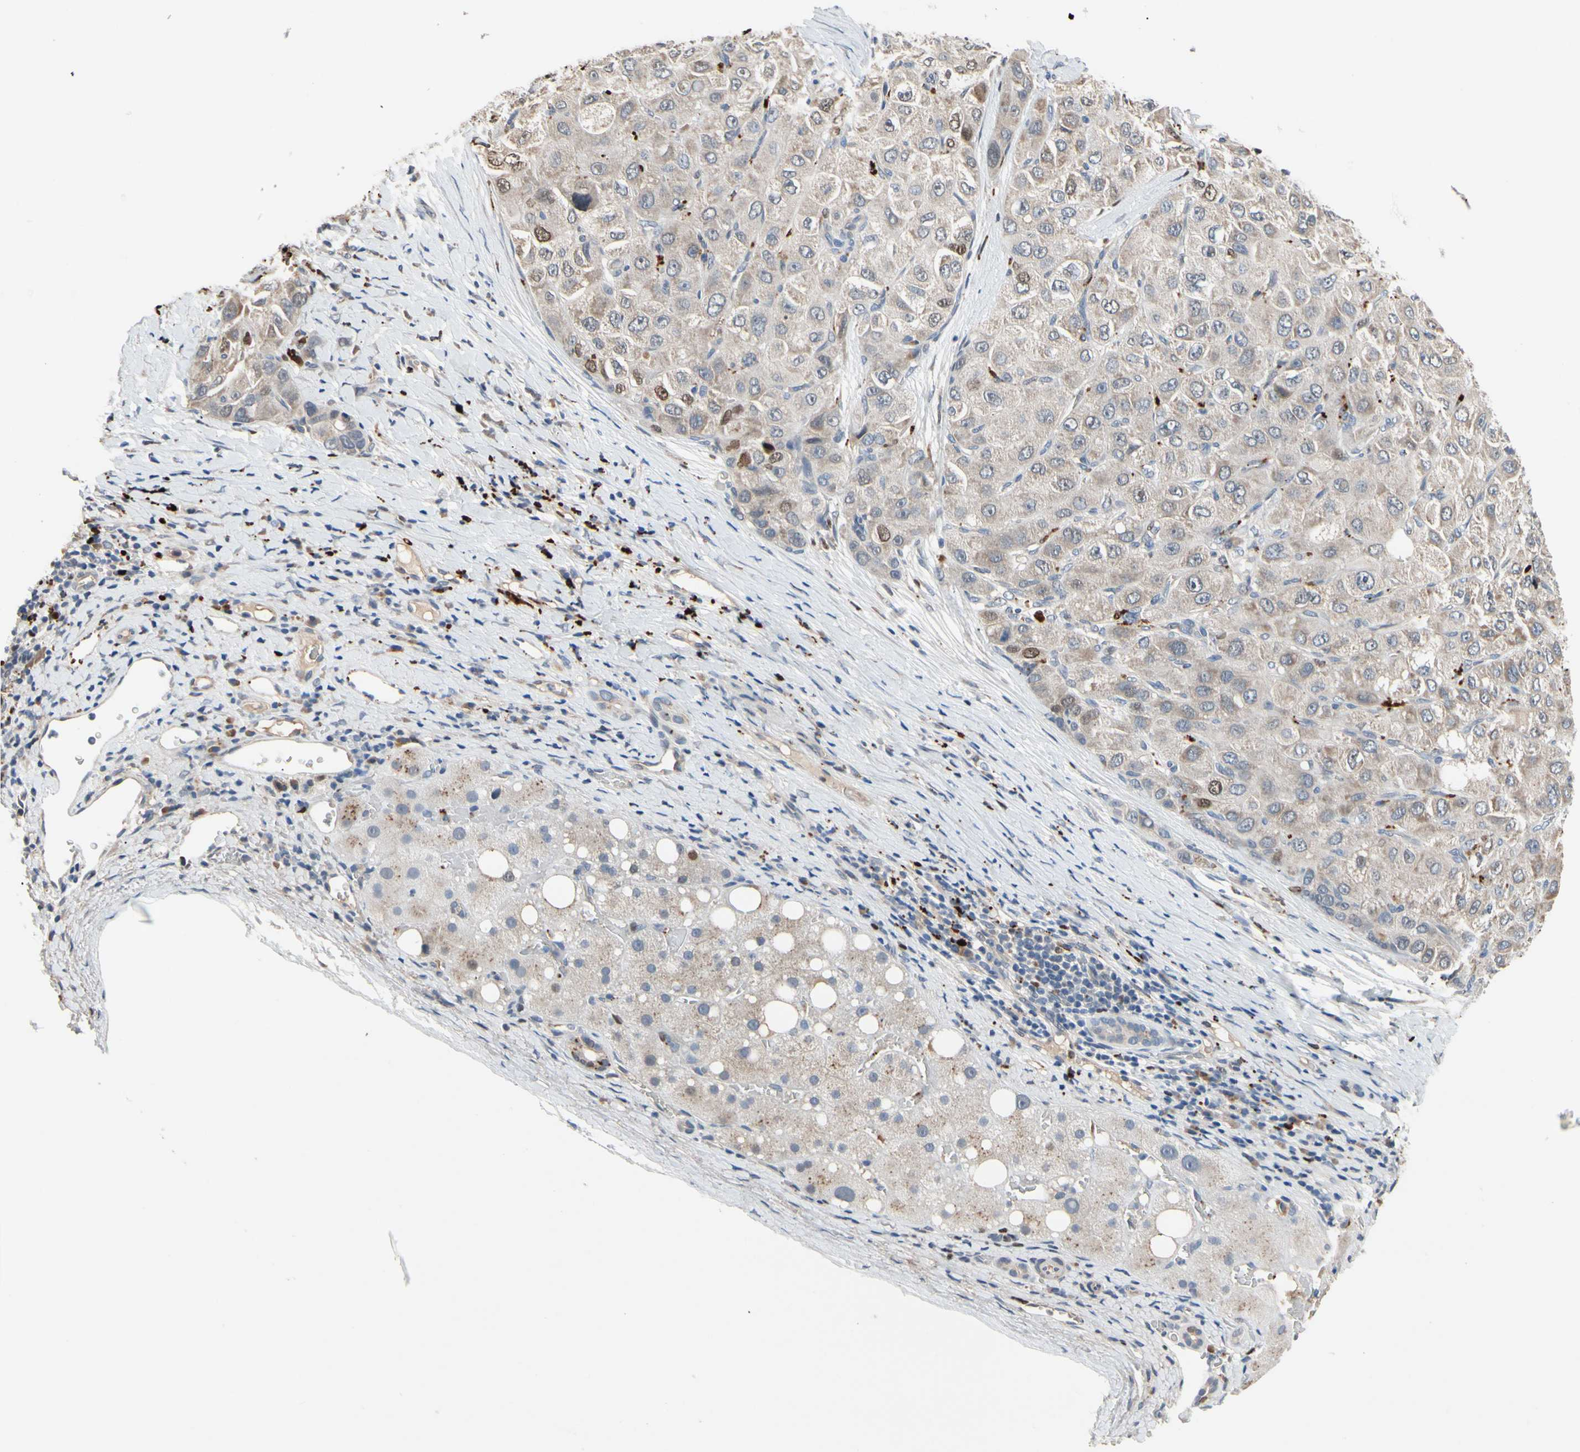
{"staining": {"intensity": "moderate", "quantity": "<25%", "location": "nuclear"}, "tissue": "liver cancer", "cell_type": "Tumor cells", "image_type": "cancer", "snomed": [{"axis": "morphology", "description": "Carcinoma, Hepatocellular, NOS"}, {"axis": "topography", "description": "Liver"}], "caption": "A low amount of moderate nuclear expression is identified in about <25% of tumor cells in liver cancer tissue. (Stains: DAB in brown, nuclei in blue, Microscopy: brightfield microscopy at high magnification).", "gene": "ZKSCAN4", "patient": {"sex": "male", "age": 80}}